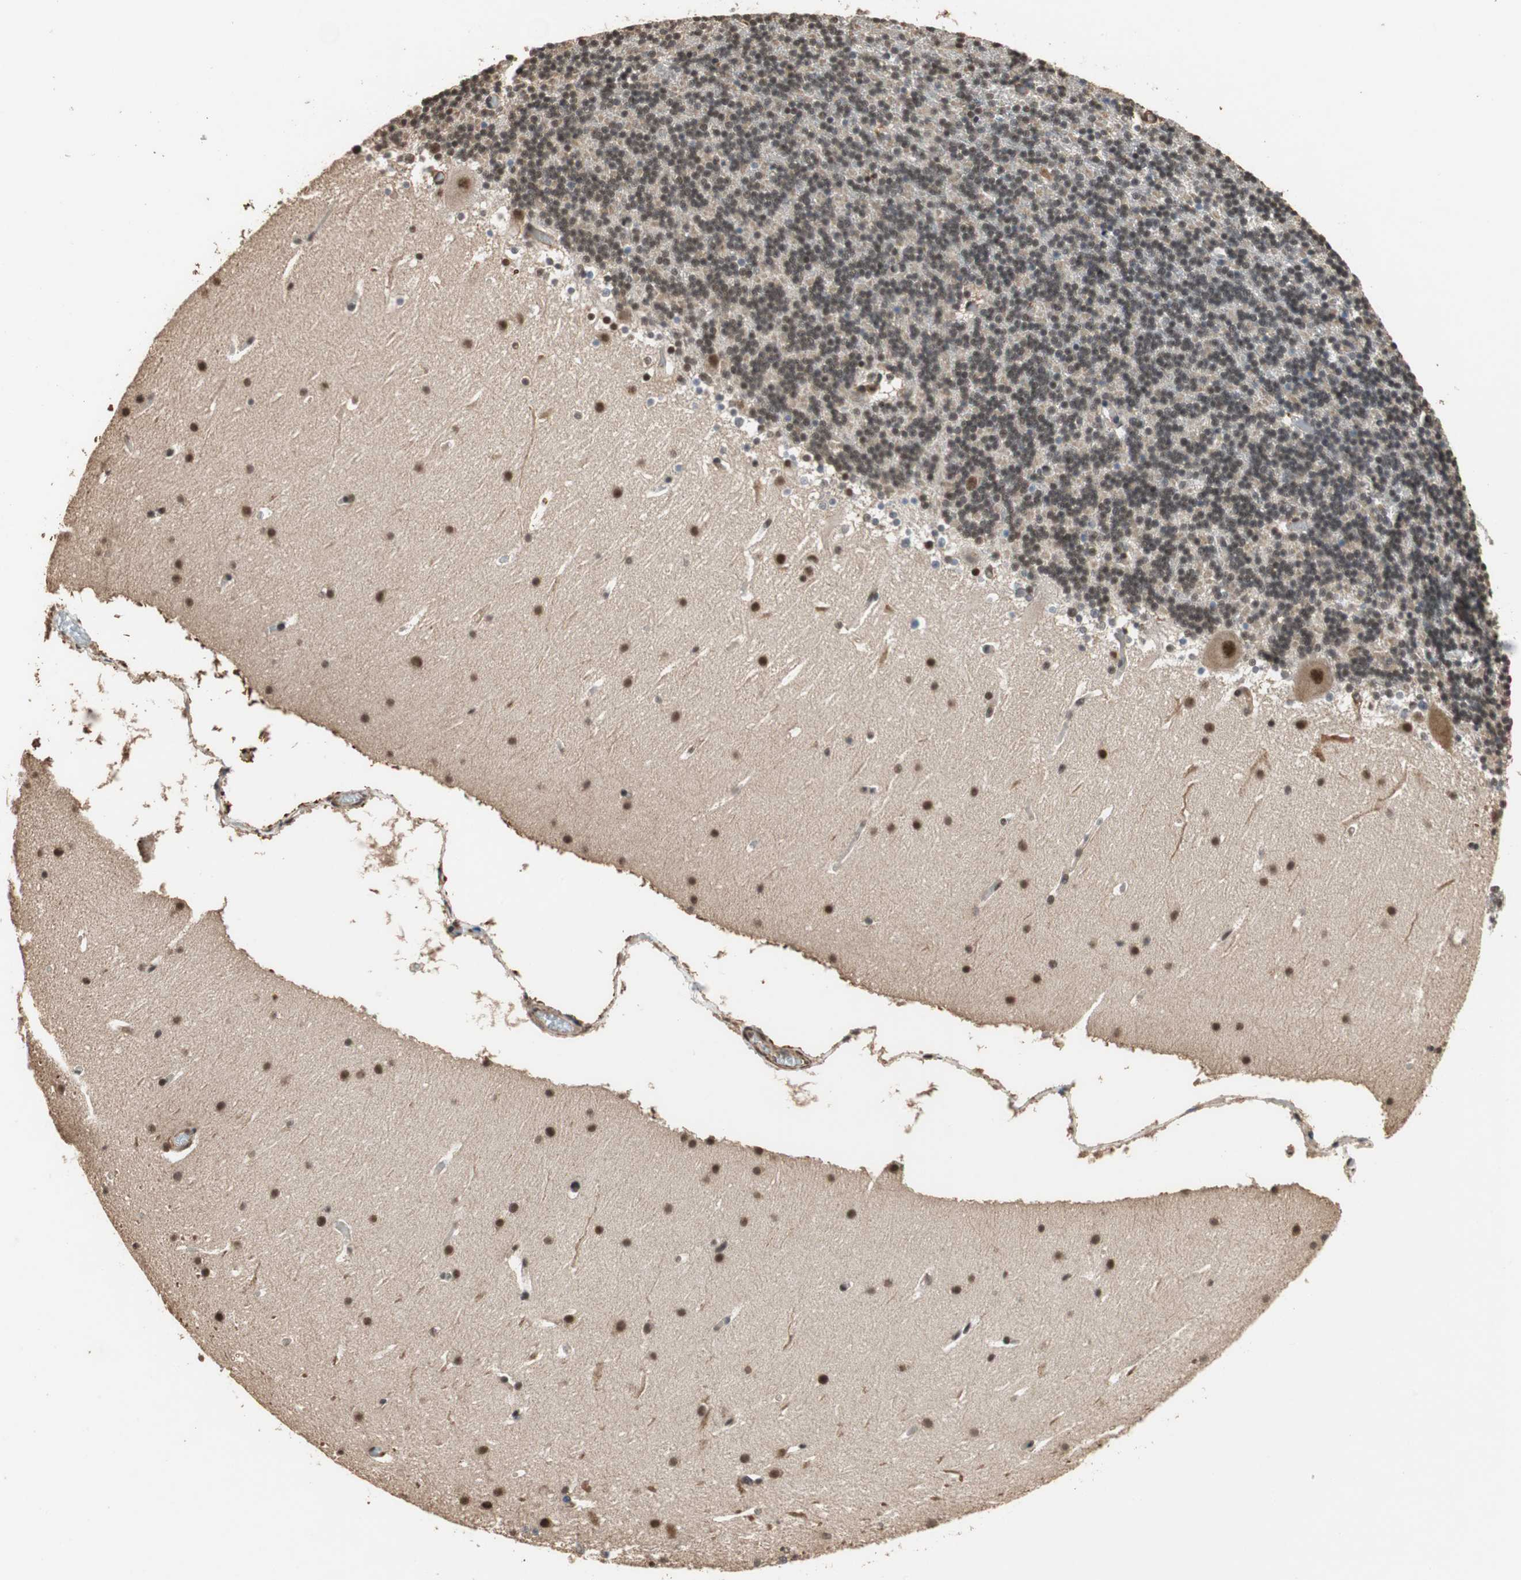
{"staining": {"intensity": "moderate", "quantity": "25%-75%", "location": "nuclear"}, "tissue": "cerebellum", "cell_type": "Cells in granular layer", "image_type": "normal", "snomed": [{"axis": "morphology", "description": "Normal tissue, NOS"}, {"axis": "topography", "description": "Cerebellum"}], "caption": "Immunohistochemical staining of normal cerebellum displays 25%-75% levels of moderate nuclear protein staining in about 25%-75% of cells in granular layer.", "gene": "CDC5L", "patient": {"sex": "male", "age": 45}}